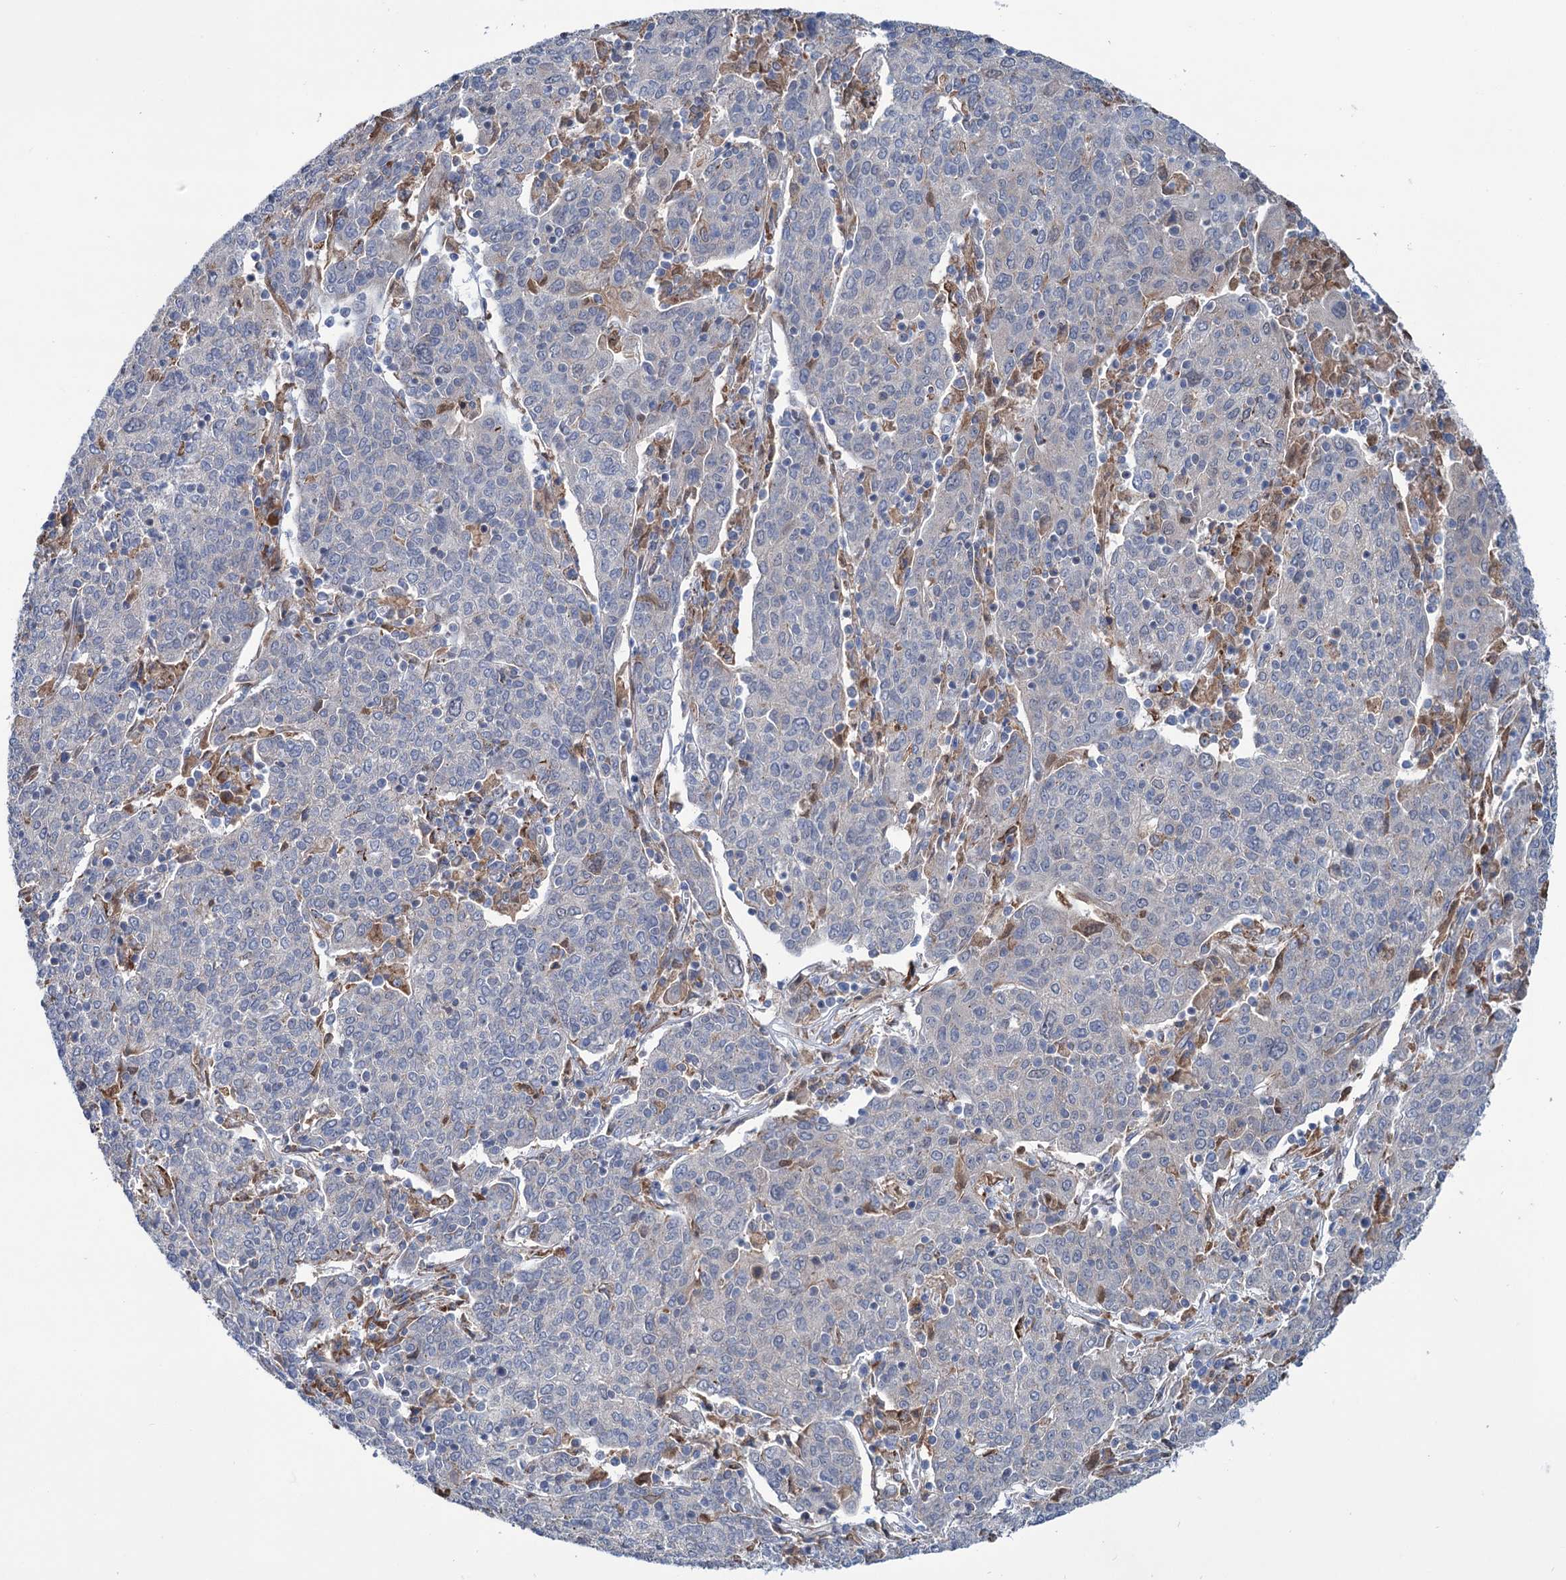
{"staining": {"intensity": "weak", "quantity": "<25%", "location": "cytoplasmic/membranous"}, "tissue": "cervical cancer", "cell_type": "Tumor cells", "image_type": "cancer", "snomed": [{"axis": "morphology", "description": "Squamous cell carcinoma, NOS"}, {"axis": "topography", "description": "Cervix"}], "caption": "IHC photomicrograph of human cervical cancer stained for a protein (brown), which demonstrates no staining in tumor cells.", "gene": "LPIN1", "patient": {"sex": "female", "age": 67}}